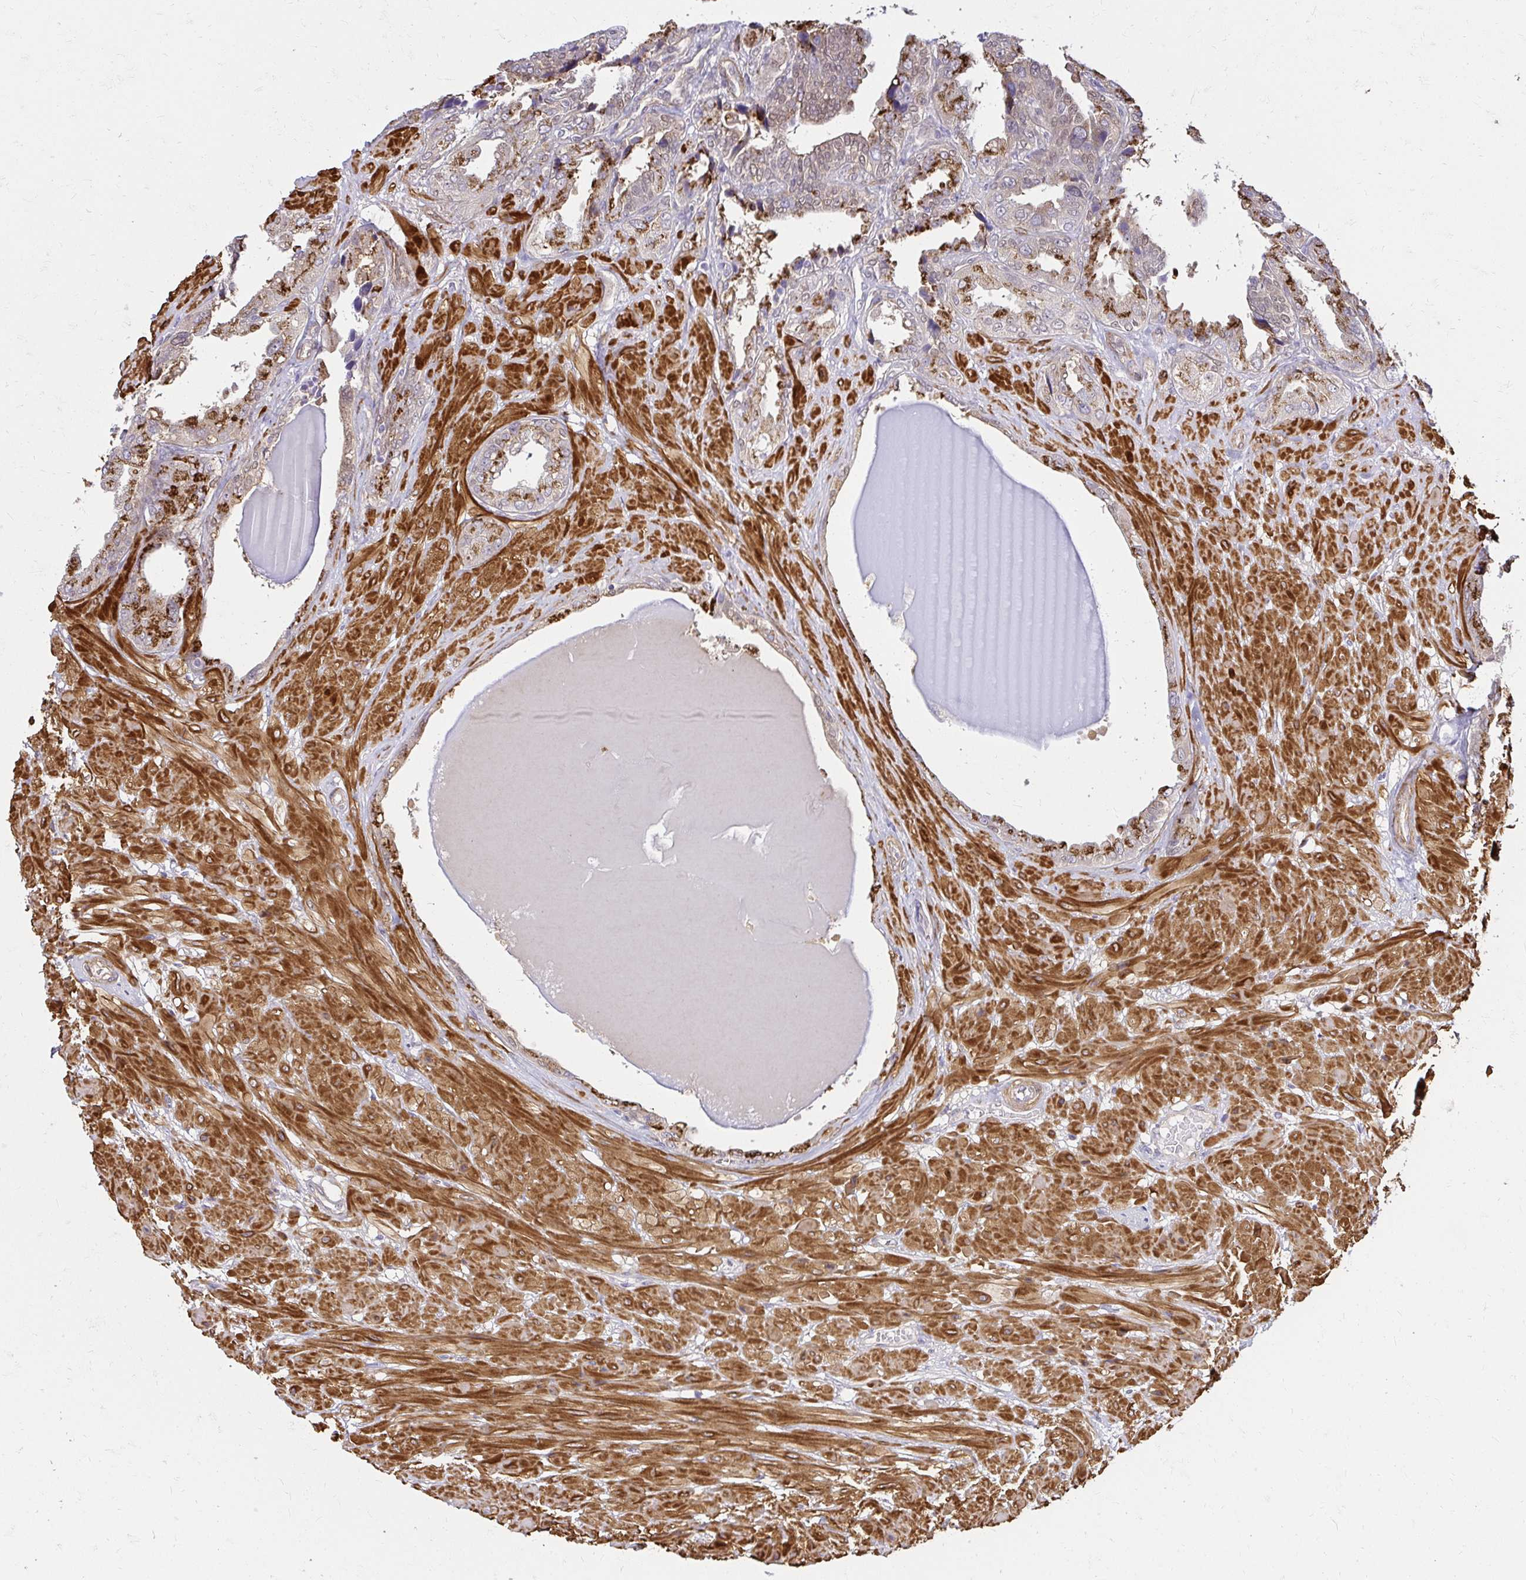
{"staining": {"intensity": "moderate", "quantity": "25%-75%", "location": "cytoplasmic/membranous"}, "tissue": "seminal vesicle", "cell_type": "Glandular cells", "image_type": "normal", "snomed": [{"axis": "morphology", "description": "Normal tissue, NOS"}, {"axis": "topography", "description": "Seminal veicle"}], "caption": "A micrograph of human seminal vesicle stained for a protein demonstrates moderate cytoplasmic/membranous brown staining in glandular cells. Immunohistochemistry stains the protein of interest in brown and the nuclei are stained blue.", "gene": "YAP1", "patient": {"sex": "male", "age": 55}}